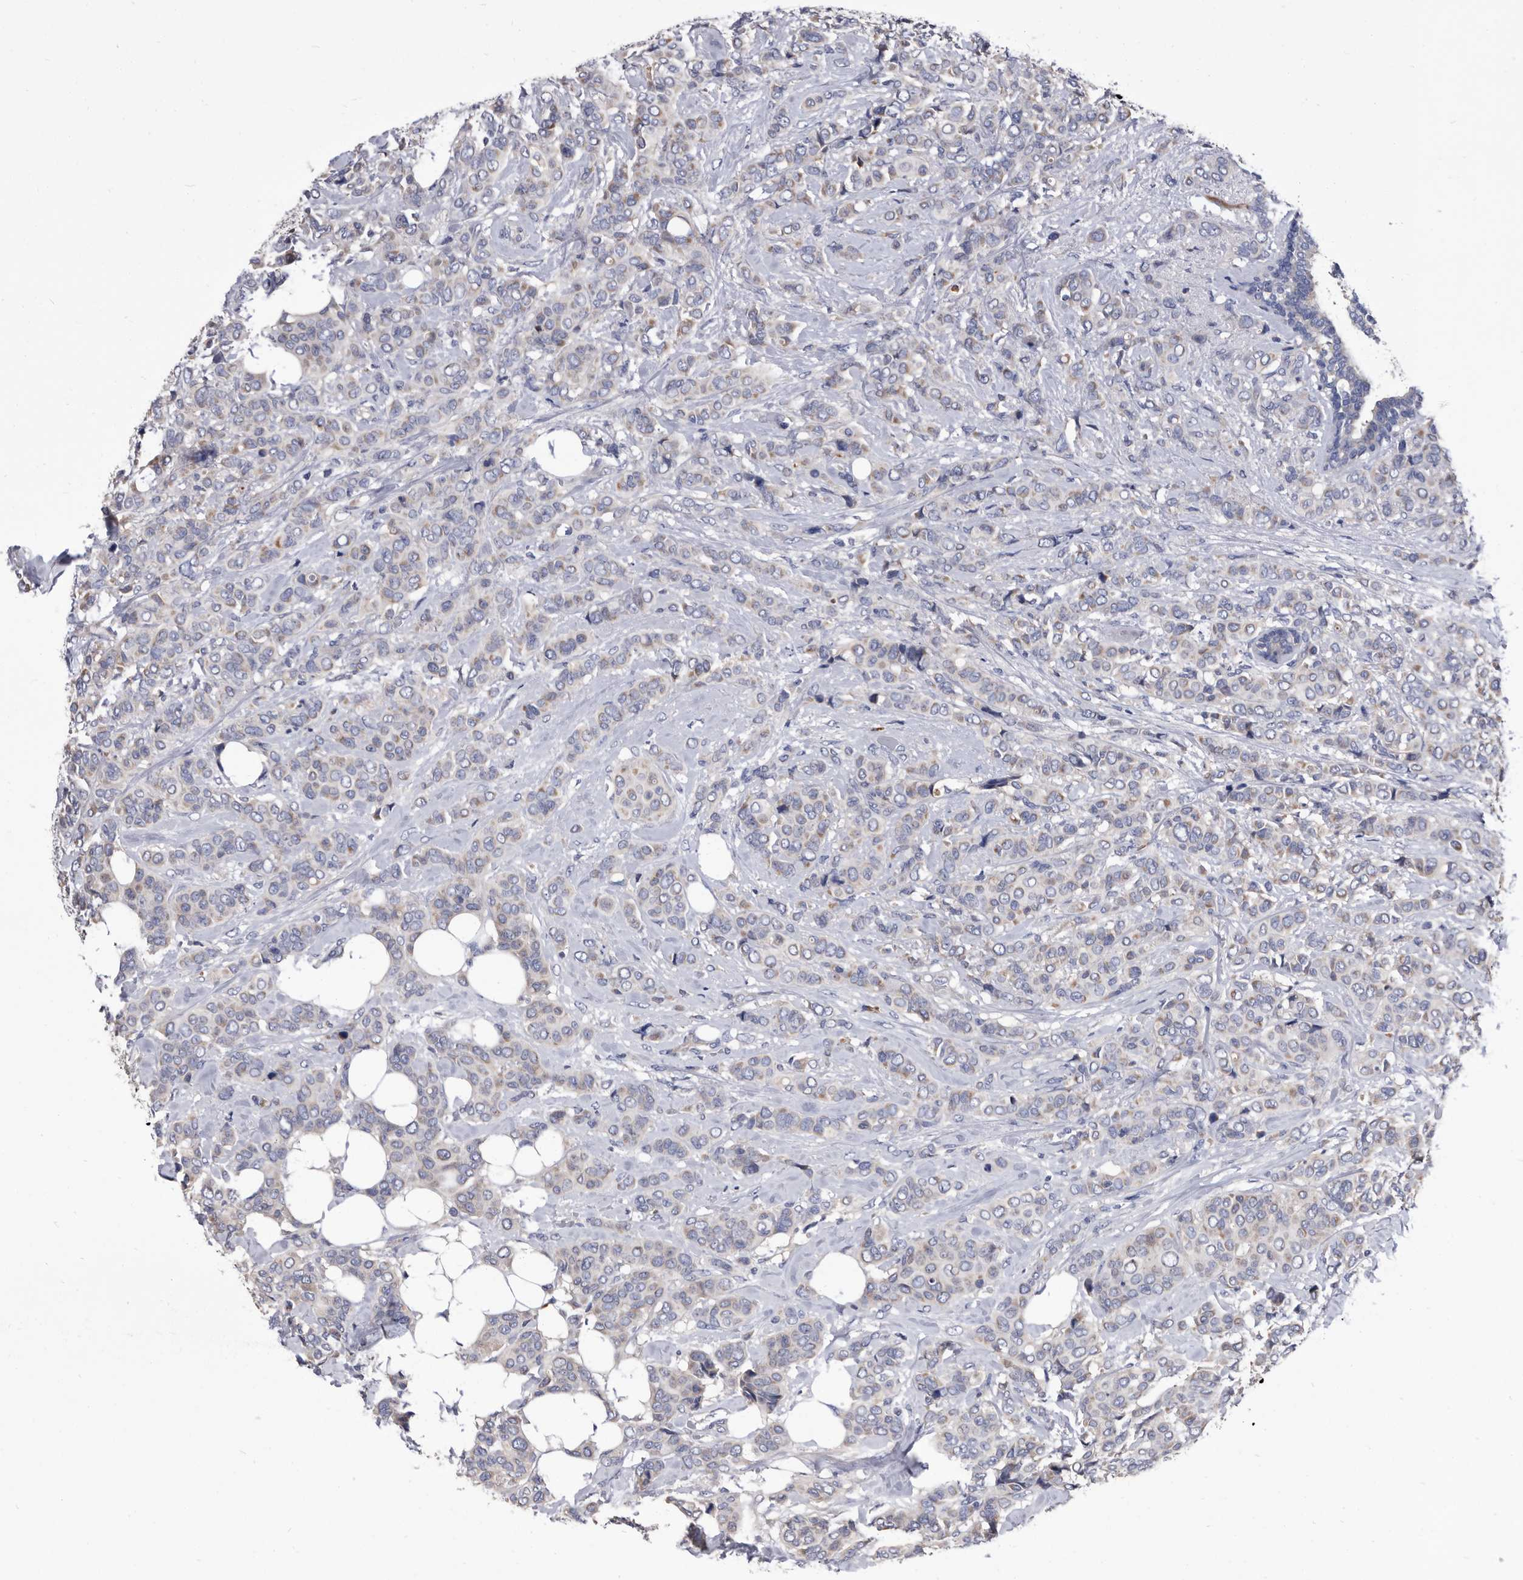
{"staining": {"intensity": "weak", "quantity": "<25%", "location": "cytoplasmic/membranous"}, "tissue": "breast cancer", "cell_type": "Tumor cells", "image_type": "cancer", "snomed": [{"axis": "morphology", "description": "Lobular carcinoma"}, {"axis": "topography", "description": "Breast"}], "caption": "Image shows no protein staining in tumor cells of breast lobular carcinoma tissue.", "gene": "DTNBP1", "patient": {"sex": "female", "age": 51}}